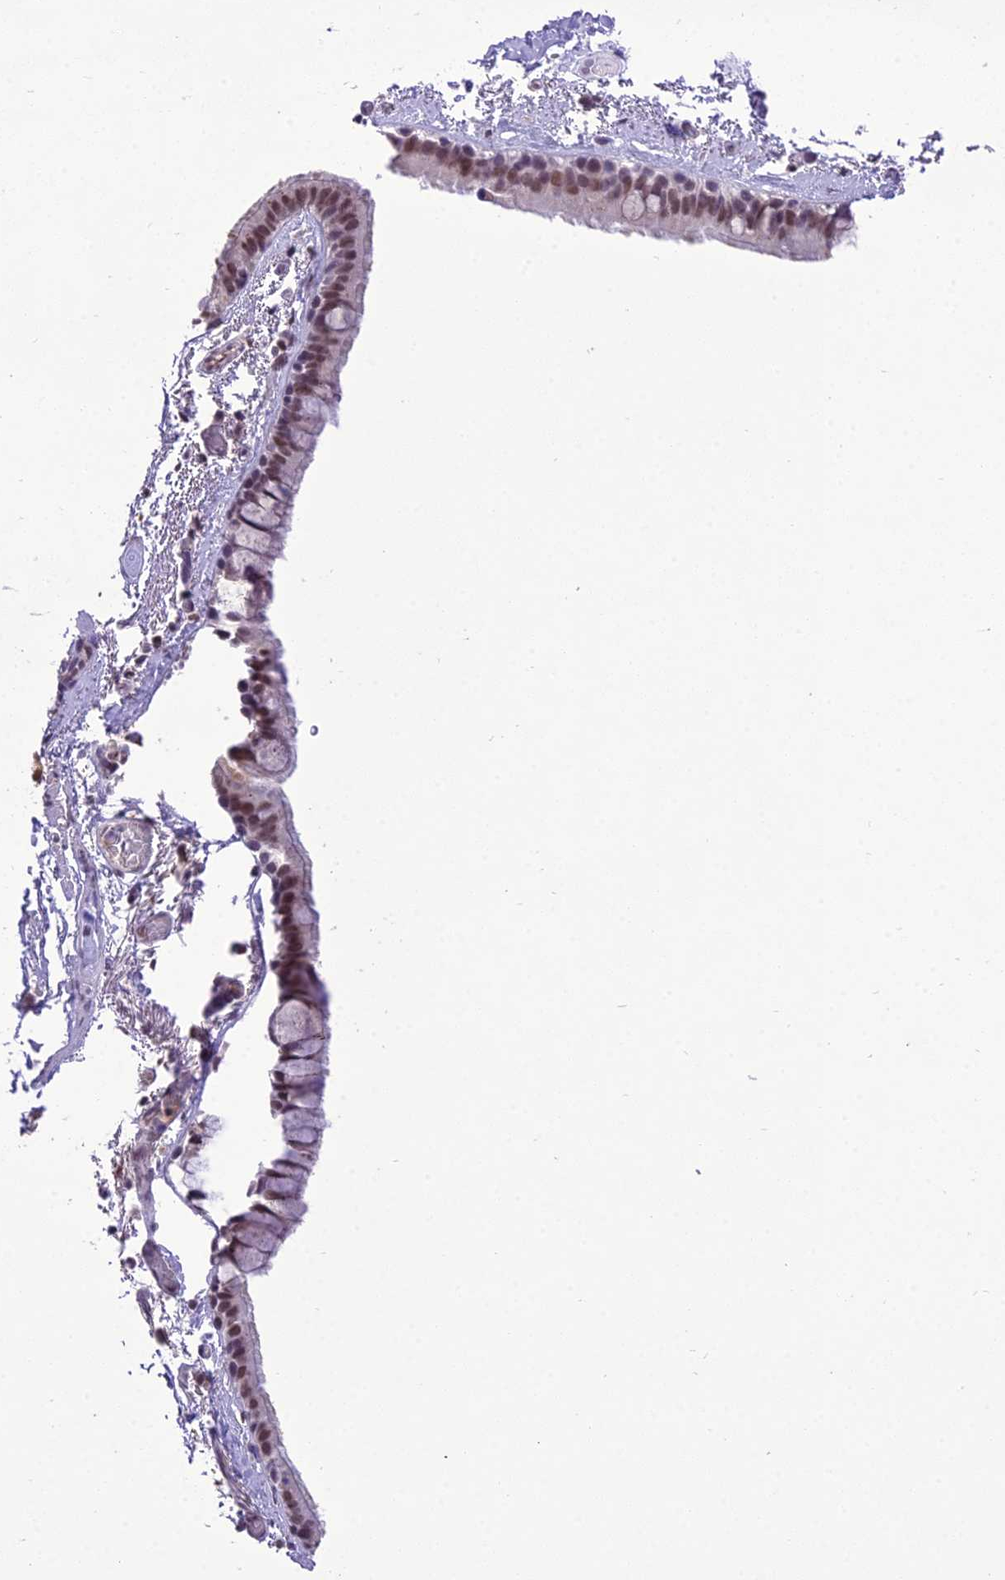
{"staining": {"intensity": "weak", "quantity": "25%-75%", "location": "nuclear"}, "tissue": "bronchus", "cell_type": "Respiratory epithelial cells", "image_type": "normal", "snomed": [{"axis": "morphology", "description": "Normal tissue, NOS"}, {"axis": "topography", "description": "Cartilage tissue"}], "caption": "Protein expression analysis of benign bronchus exhibits weak nuclear expression in about 25%-75% of respiratory epithelial cells. Ihc stains the protein of interest in brown and the nuclei are stained blue.", "gene": "SH3RF3", "patient": {"sex": "male", "age": 63}}